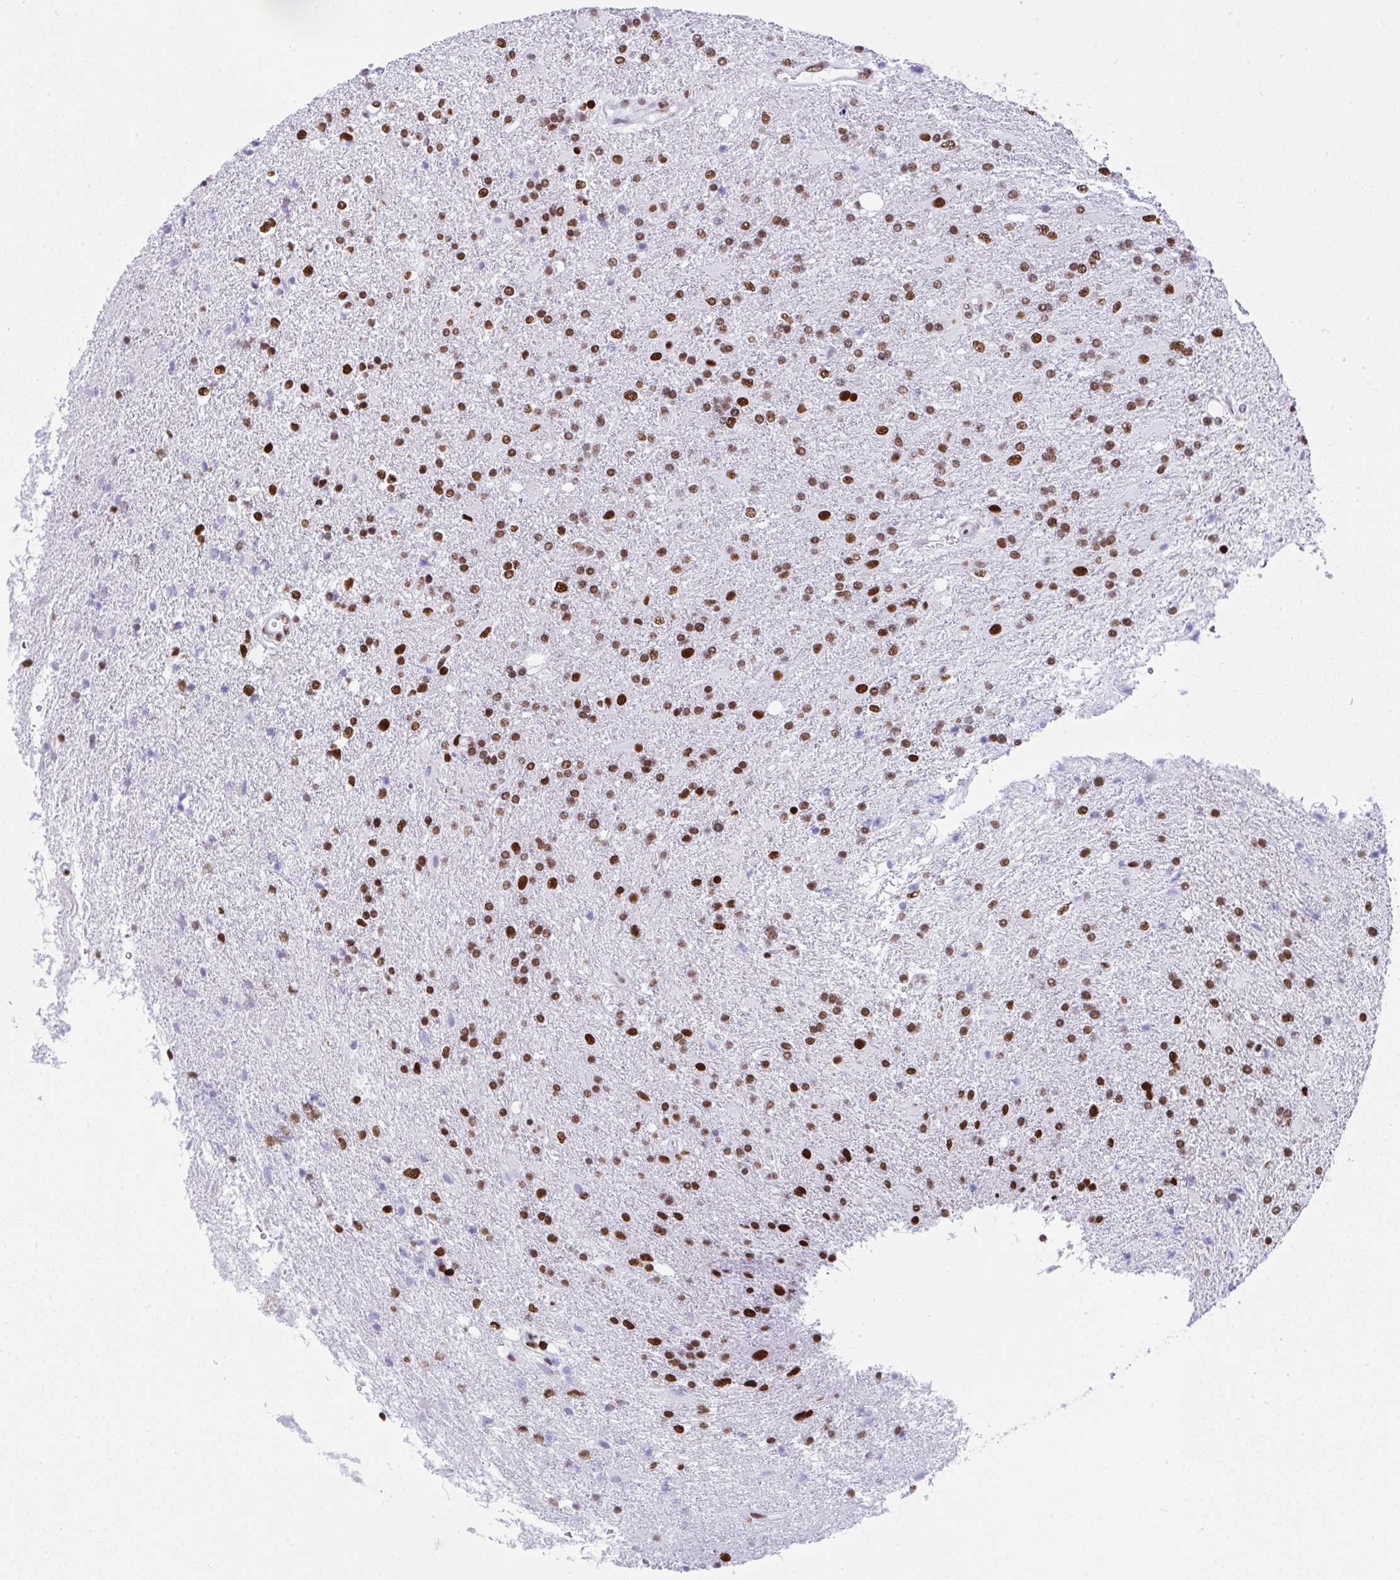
{"staining": {"intensity": "moderate", "quantity": ">75%", "location": "nuclear"}, "tissue": "glioma", "cell_type": "Tumor cells", "image_type": "cancer", "snomed": [{"axis": "morphology", "description": "Glioma, malignant, High grade"}, {"axis": "topography", "description": "Brain"}], "caption": "There is medium levels of moderate nuclear expression in tumor cells of glioma, as demonstrated by immunohistochemical staining (brown color).", "gene": "DDX52", "patient": {"sex": "male", "age": 56}}